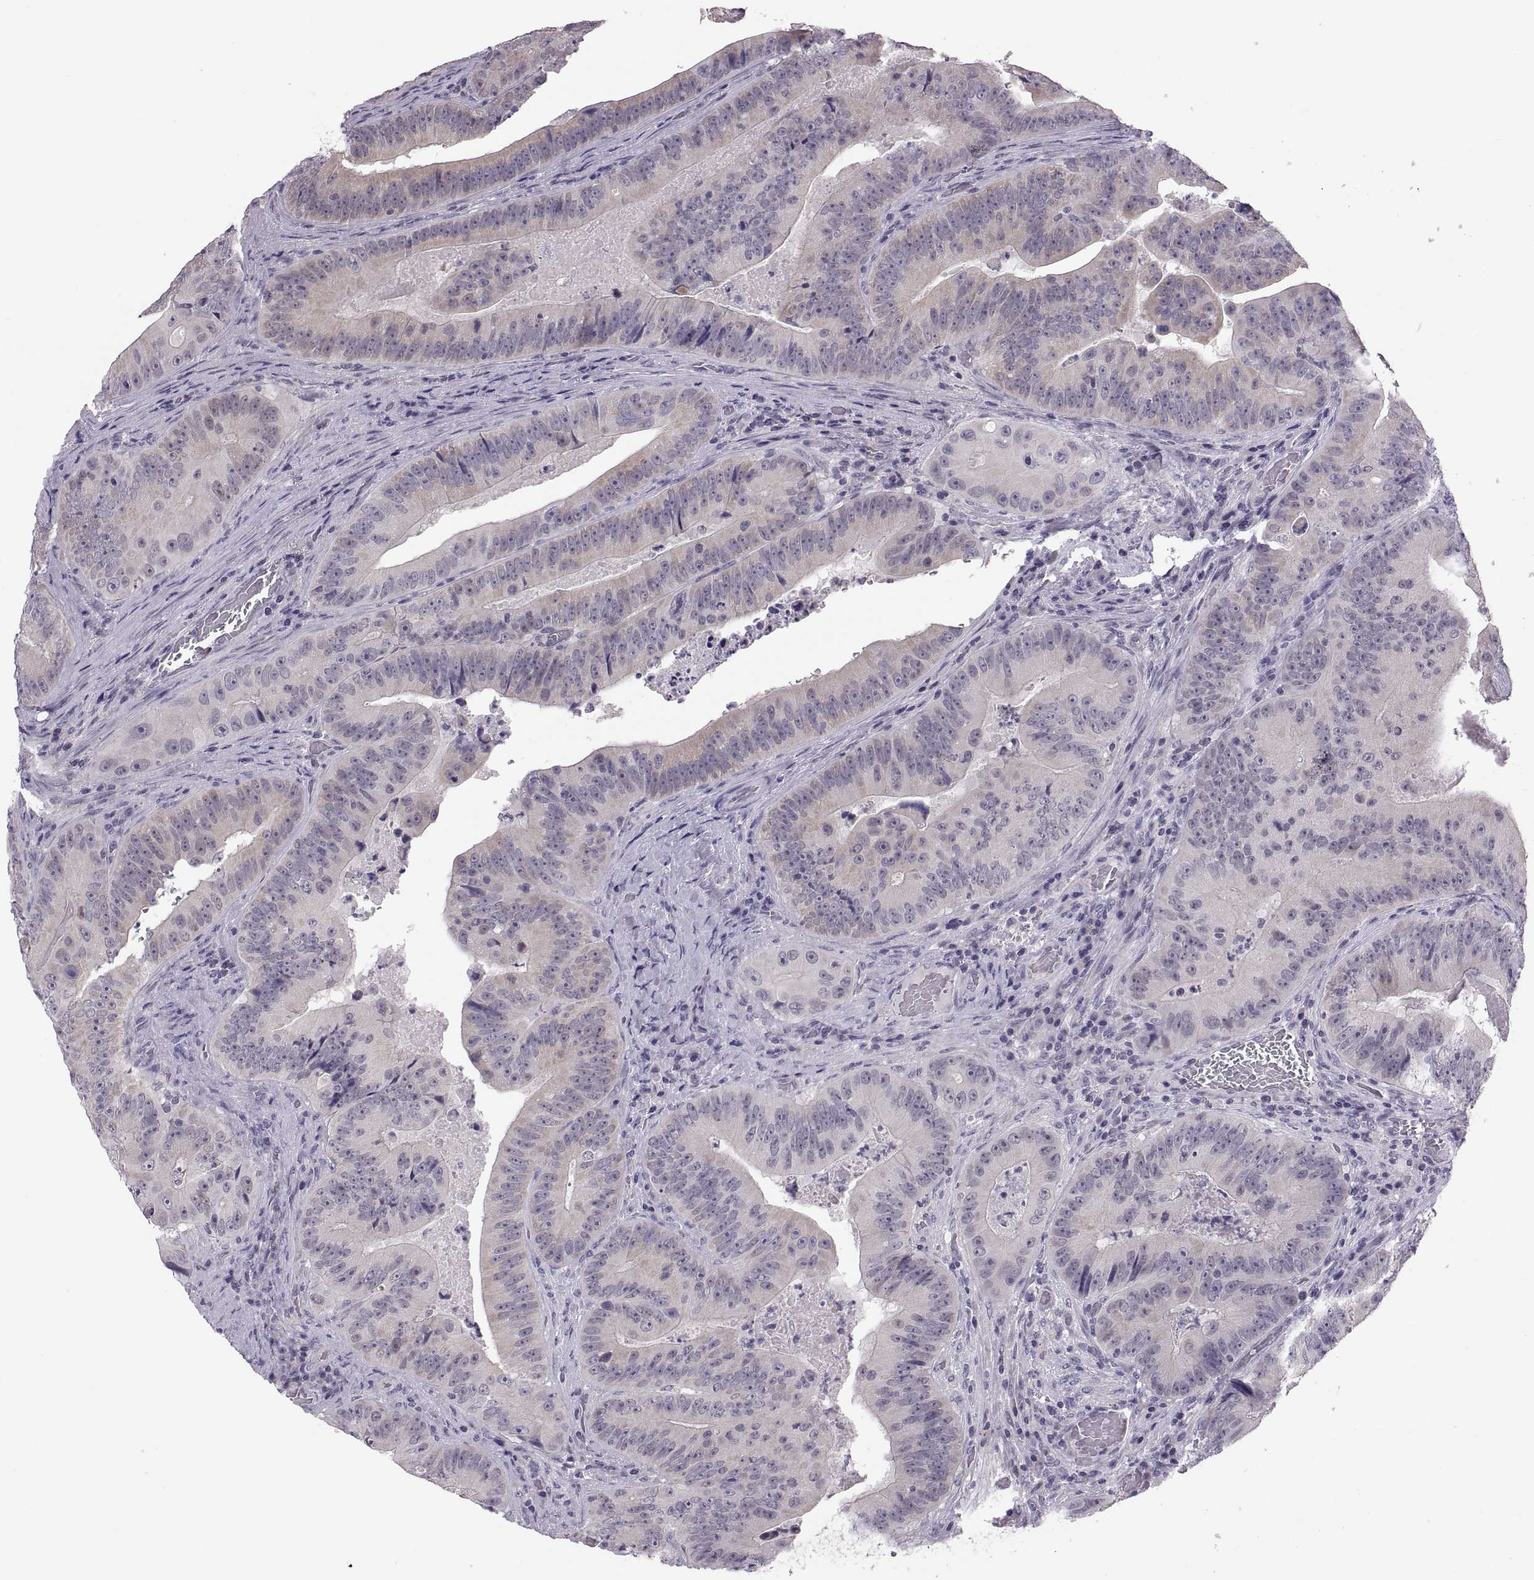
{"staining": {"intensity": "negative", "quantity": "none", "location": "none"}, "tissue": "colorectal cancer", "cell_type": "Tumor cells", "image_type": "cancer", "snomed": [{"axis": "morphology", "description": "Adenocarcinoma, NOS"}, {"axis": "topography", "description": "Colon"}], "caption": "DAB immunohistochemical staining of human colorectal cancer (adenocarcinoma) exhibits no significant positivity in tumor cells.", "gene": "ADH6", "patient": {"sex": "female", "age": 86}}